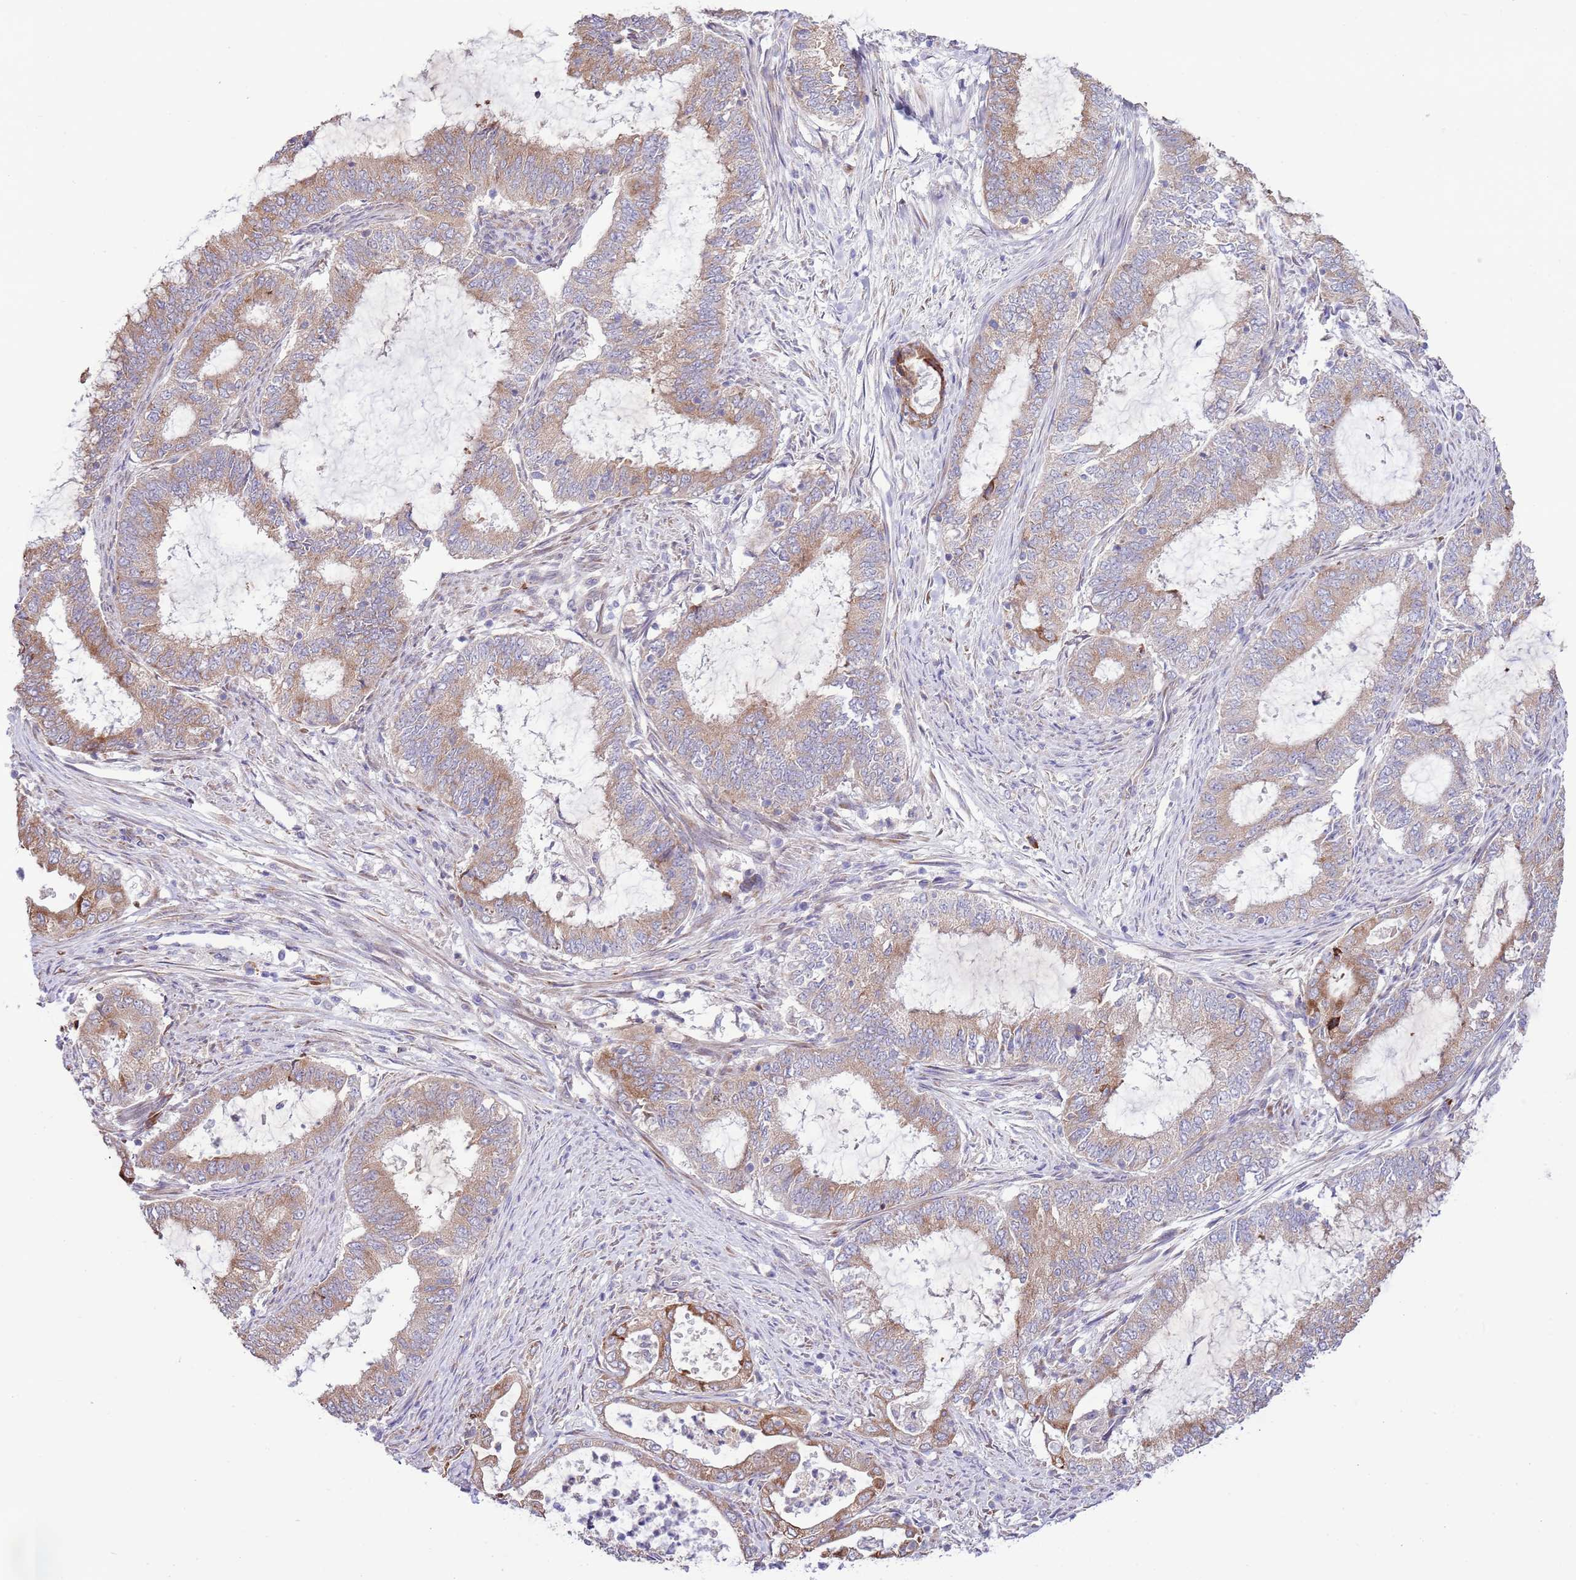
{"staining": {"intensity": "moderate", "quantity": ">75%", "location": "cytoplasmic/membranous"}, "tissue": "endometrial cancer", "cell_type": "Tumor cells", "image_type": "cancer", "snomed": [{"axis": "morphology", "description": "Adenocarcinoma, NOS"}, {"axis": "topography", "description": "Endometrium"}], "caption": "Immunohistochemical staining of endometrial adenocarcinoma shows medium levels of moderate cytoplasmic/membranous expression in about >75% of tumor cells. Nuclei are stained in blue.", "gene": "DAND5", "patient": {"sex": "female", "age": 51}}